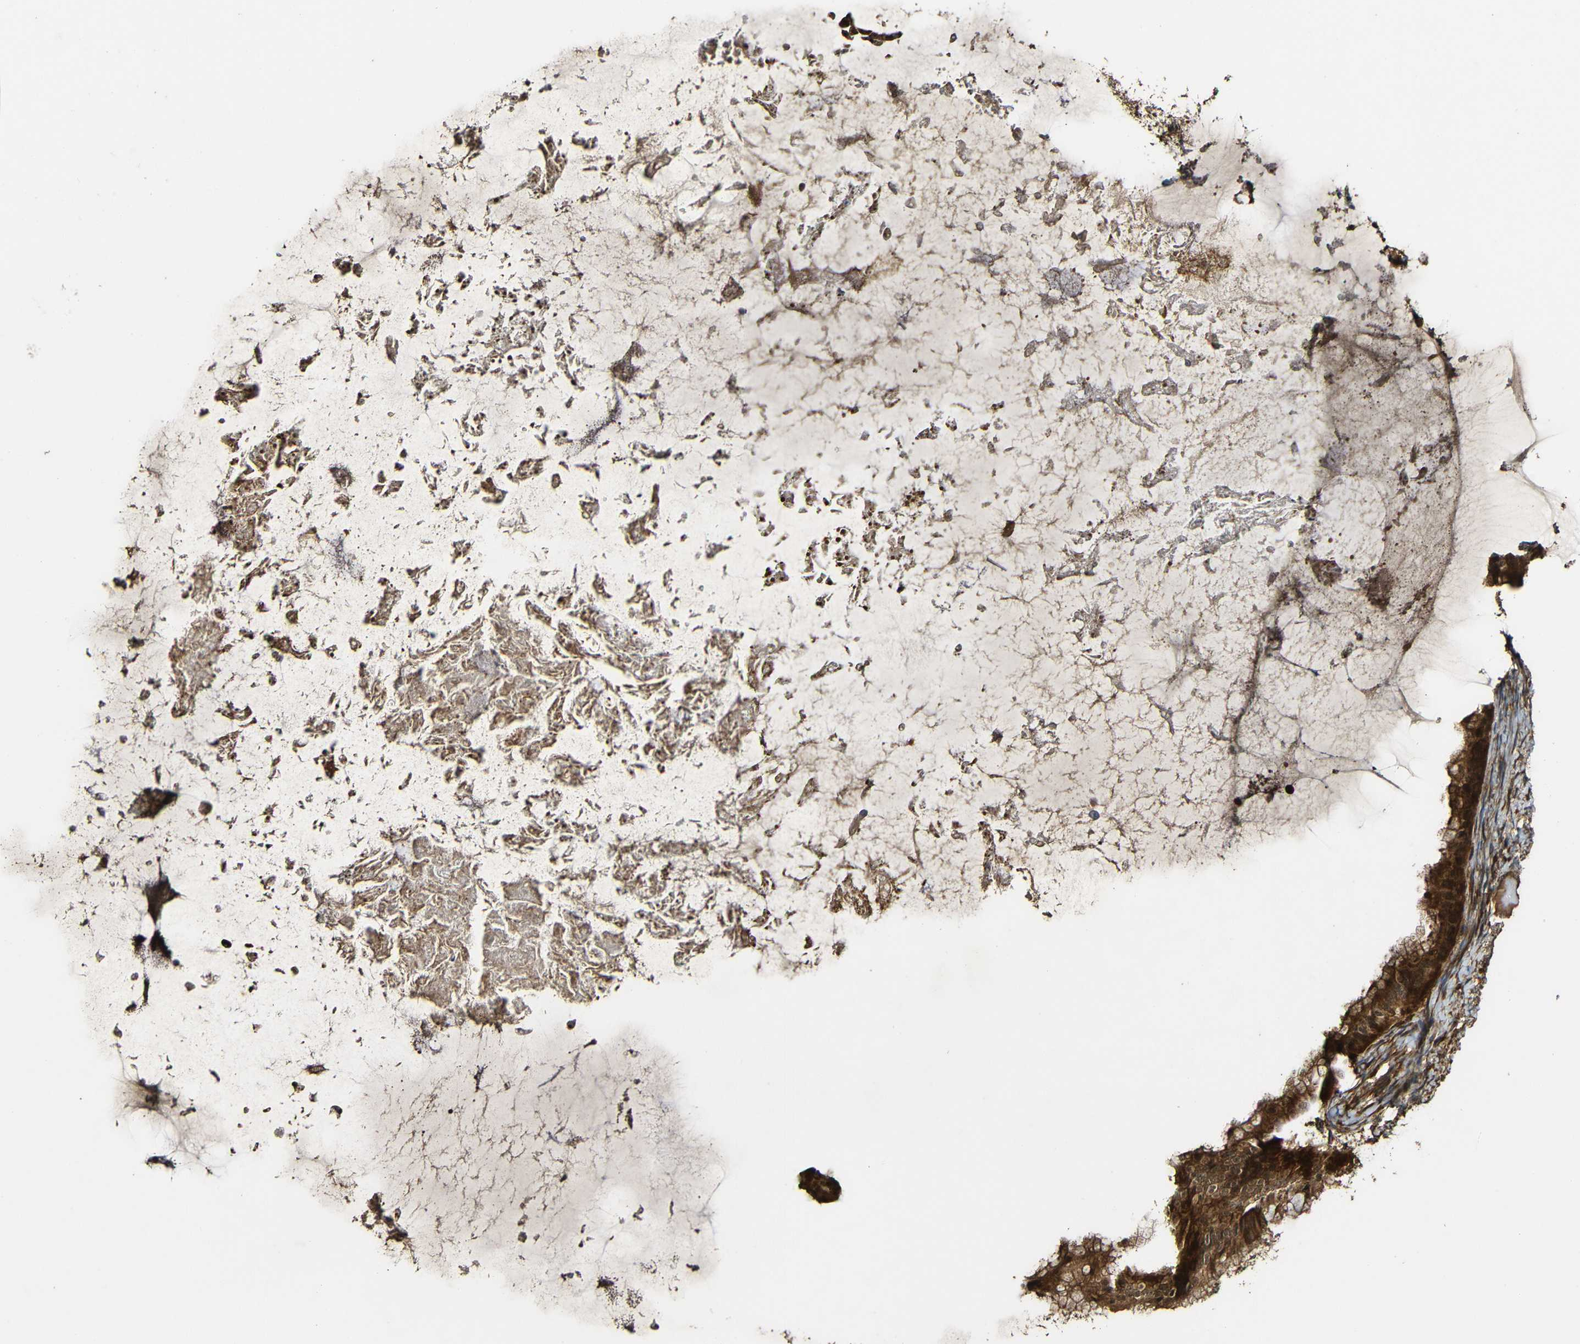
{"staining": {"intensity": "strong", "quantity": ">75%", "location": "cytoplasmic/membranous"}, "tissue": "ovarian cancer", "cell_type": "Tumor cells", "image_type": "cancer", "snomed": [{"axis": "morphology", "description": "Cystadenocarcinoma, mucinous, NOS"}, {"axis": "topography", "description": "Ovary"}], "caption": "Ovarian mucinous cystadenocarcinoma tissue displays strong cytoplasmic/membranous positivity in about >75% of tumor cells Using DAB (3,3'-diaminobenzidine) (brown) and hematoxylin (blue) stains, captured at high magnification using brightfield microscopy.", "gene": "CASP8", "patient": {"sex": "female", "age": 61}}